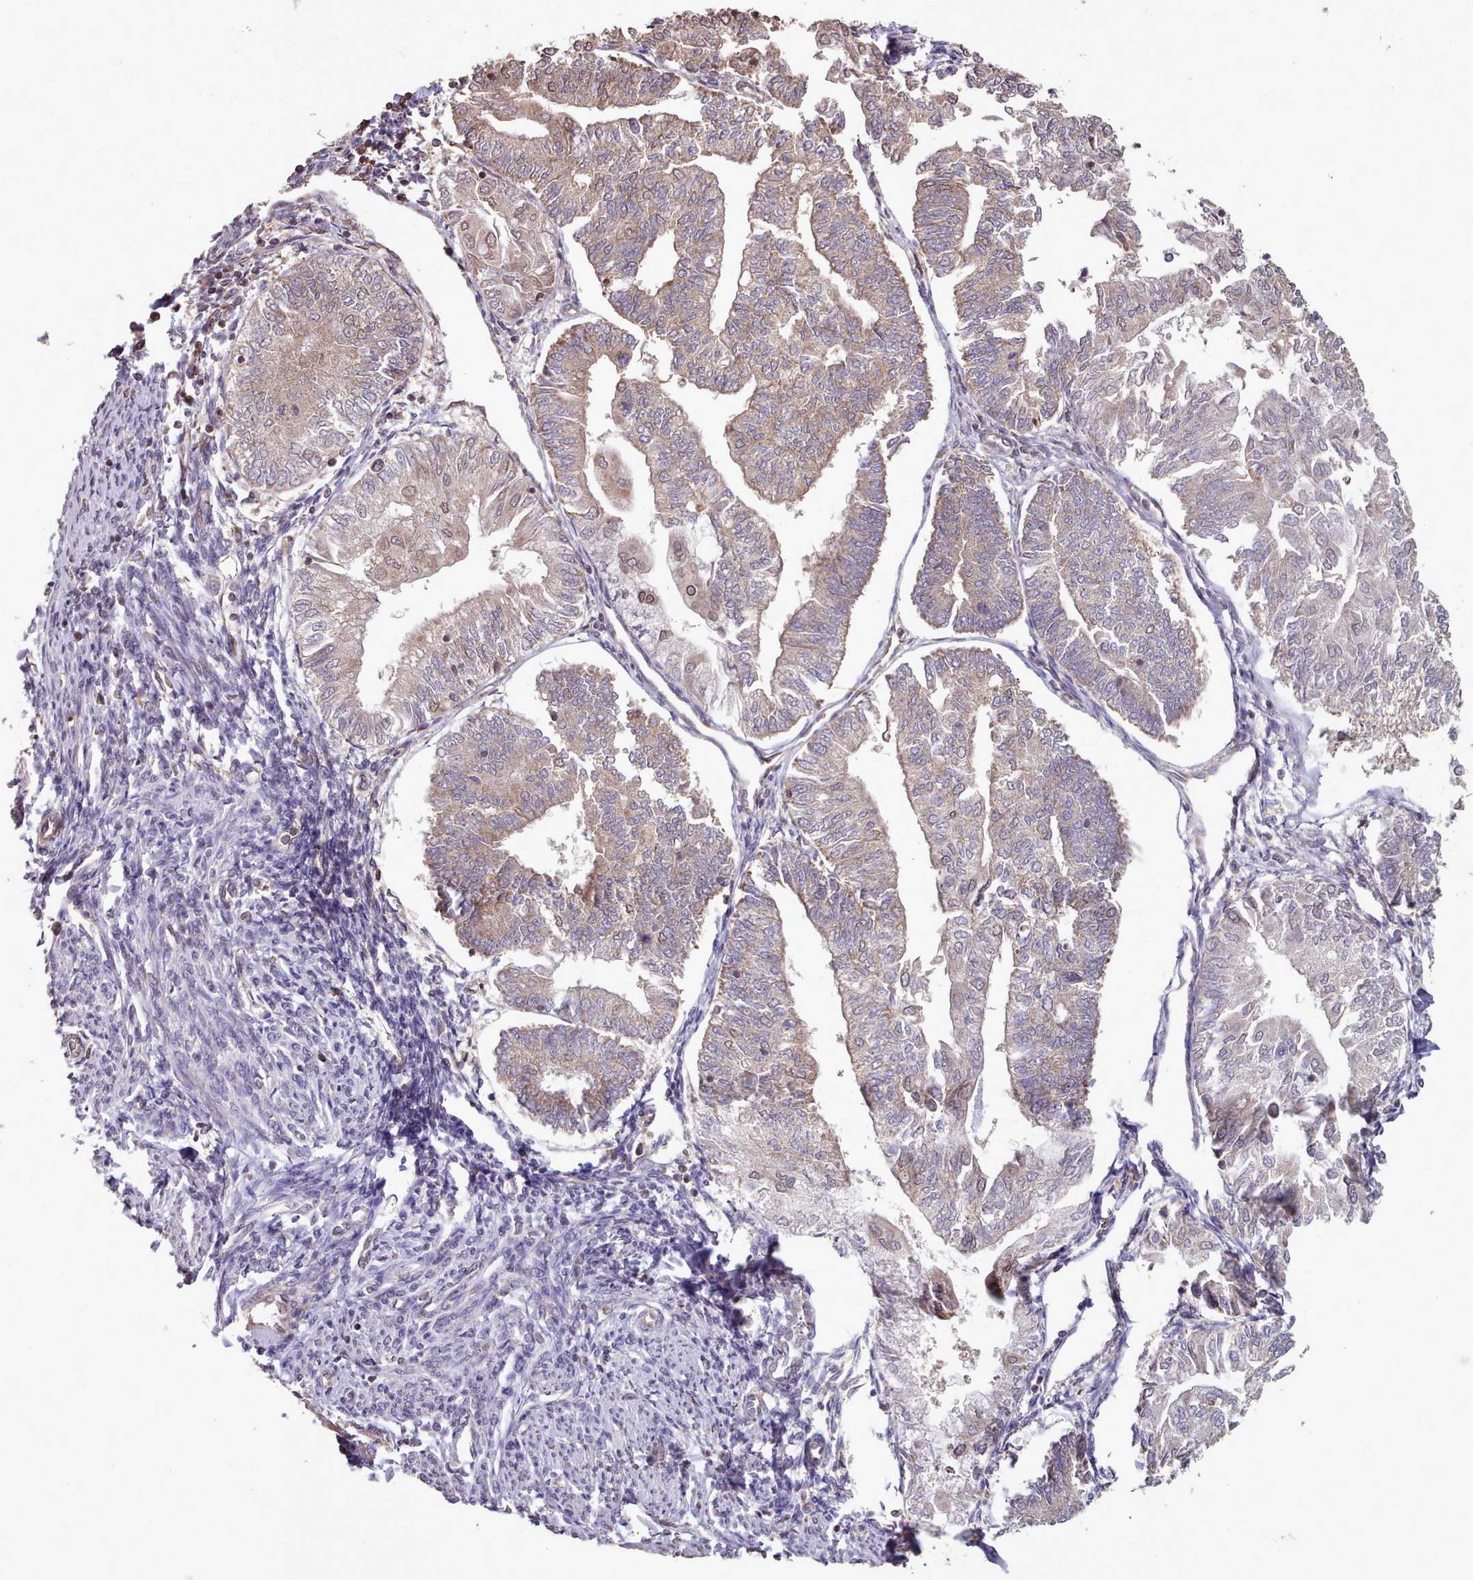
{"staining": {"intensity": "weak", "quantity": "25%-75%", "location": "cytoplasmic/membranous"}, "tissue": "smooth muscle", "cell_type": "Smooth muscle cells", "image_type": "normal", "snomed": [{"axis": "morphology", "description": "Normal tissue, NOS"}, {"axis": "topography", "description": "Smooth muscle"}, {"axis": "topography", "description": "Uterus"}], "caption": "DAB (3,3'-diaminobenzidine) immunohistochemical staining of unremarkable smooth muscle displays weak cytoplasmic/membranous protein staining in about 25%-75% of smooth muscle cells.", "gene": "TOR1AIP1", "patient": {"sex": "female", "age": 59}}